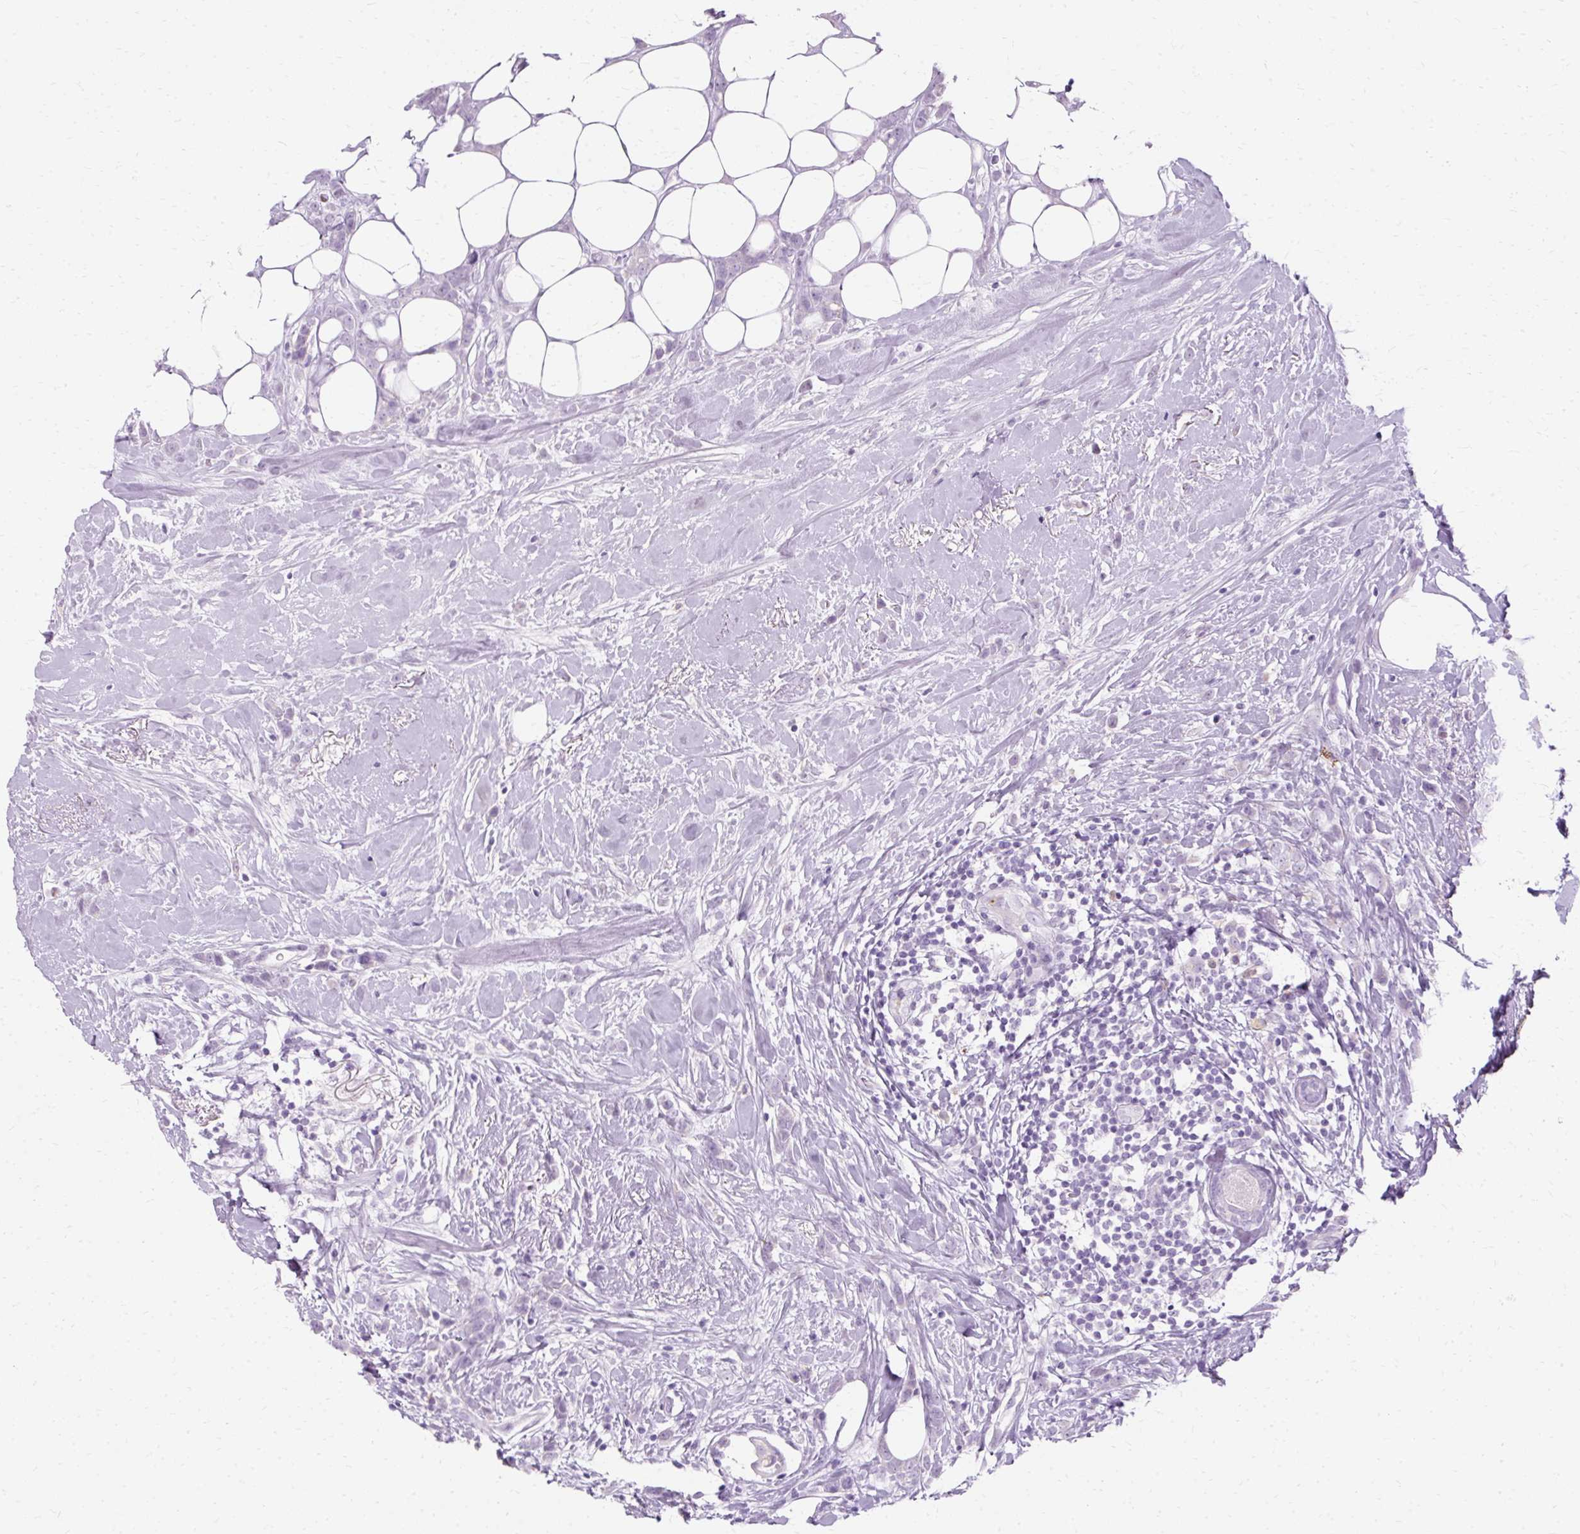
{"staining": {"intensity": "negative", "quantity": "none", "location": "none"}, "tissue": "breast cancer", "cell_type": "Tumor cells", "image_type": "cancer", "snomed": [{"axis": "morphology", "description": "Duct carcinoma"}, {"axis": "topography", "description": "Breast"}], "caption": "Immunohistochemistry histopathology image of neoplastic tissue: human breast infiltrating ductal carcinoma stained with DAB displays no significant protein staining in tumor cells. Nuclei are stained in blue.", "gene": "DEFA1", "patient": {"sex": "female", "age": 80}}